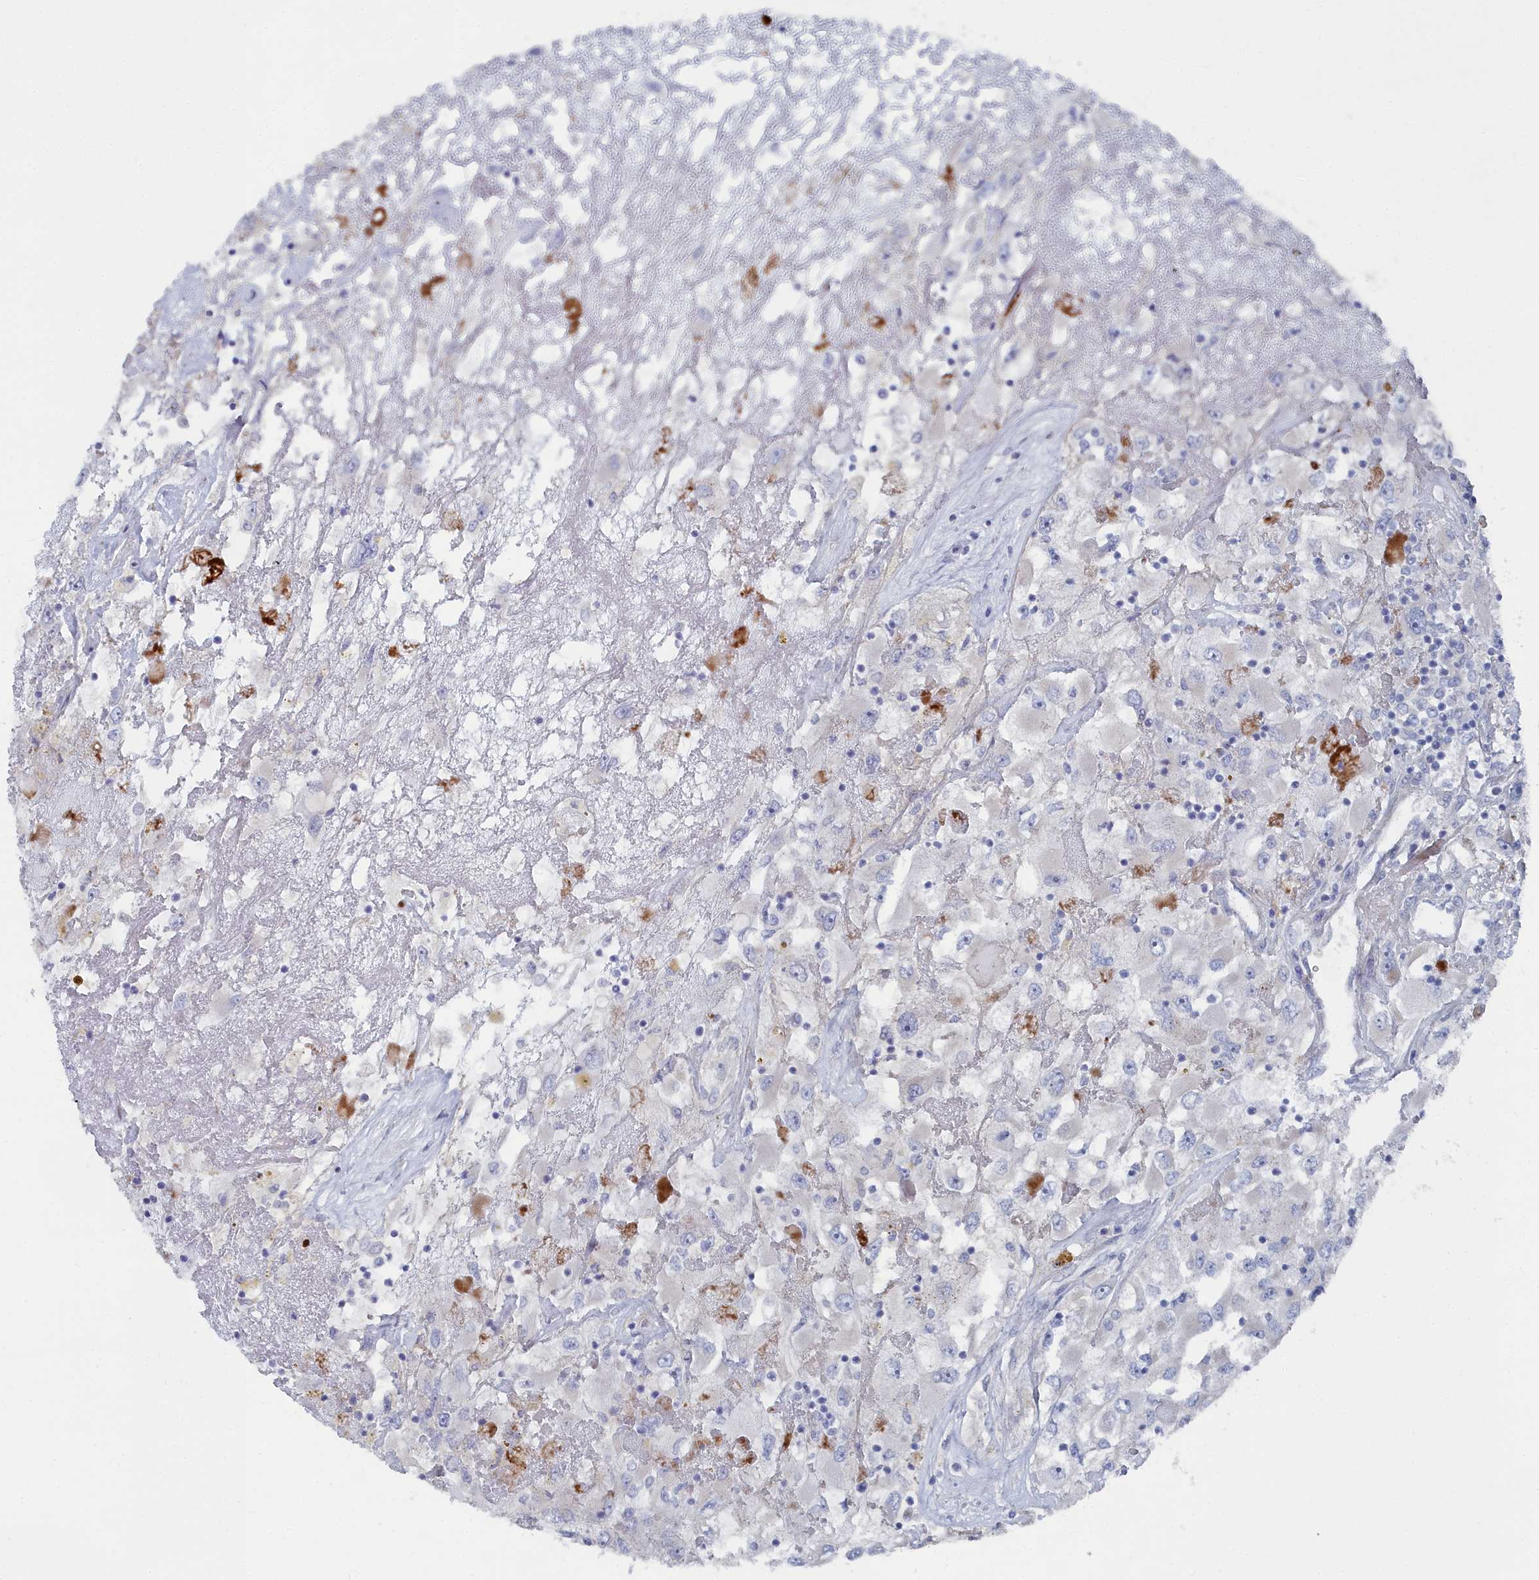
{"staining": {"intensity": "negative", "quantity": "none", "location": "none"}, "tissue": "renal cancer", "cell_type": "Tumor cells", "image_type": "cancer", "snomed": [{"axis": "morphology", "description": "Adenocarcinoma, NOS"}, {"axis": "topography", "description": "Kidney"}], "caption": "The IHC histopathology image has no significant expression in tumor cells of renal cancer tissue.", "gene": "SHISAL2A", "patient": {"sex": "female", "age": 52}}